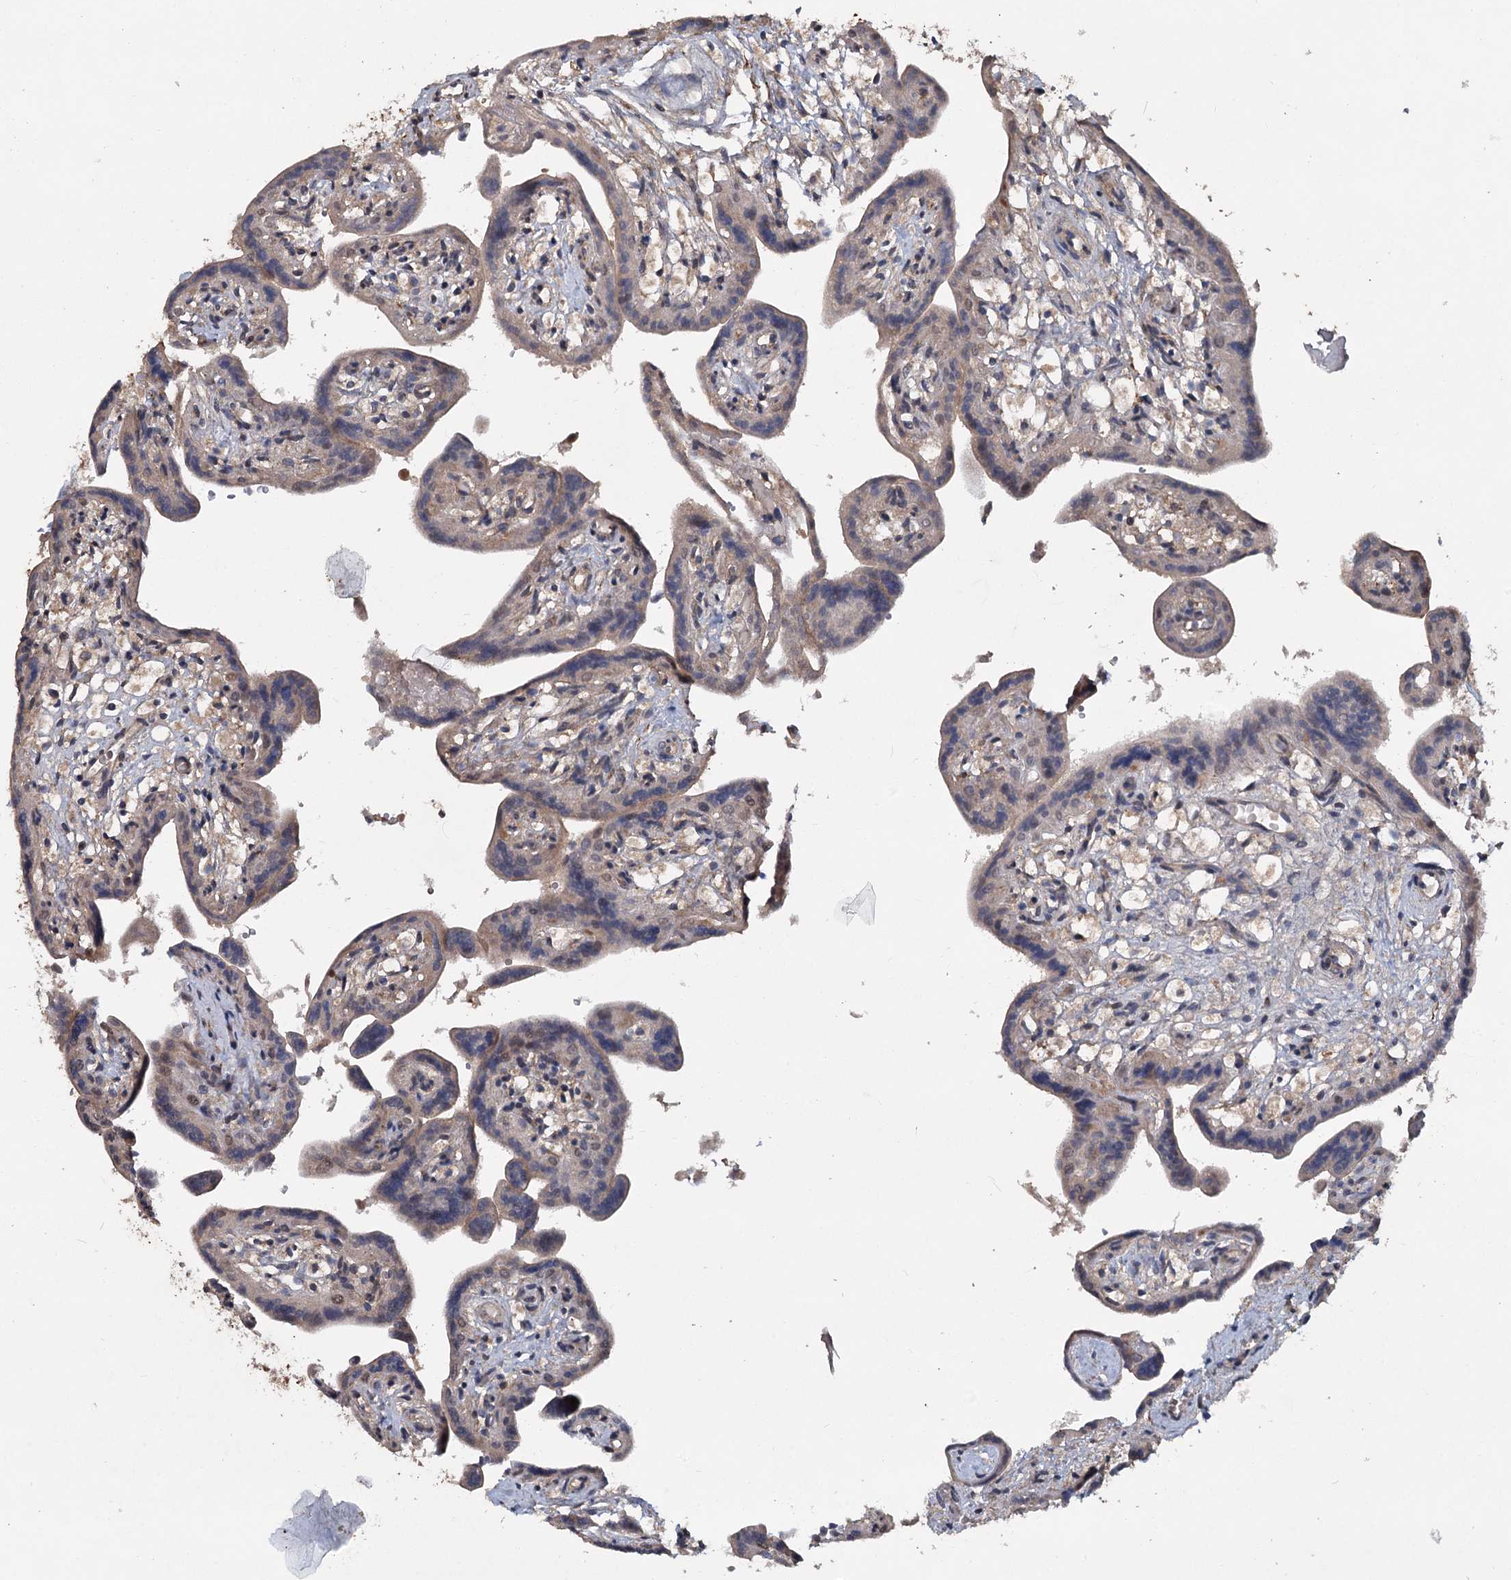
{"staining": {"intensity": "strong", "quantity": "<25%", "location": "nuclear"}, "tissue": "placenta", "cell_type": "Trophoblastic cells", "image_type": "normal", "snomed": [{"axis": "morphology", "description": "Normal tissue, NOS"}, {"axis": "topography", "description": "Placenta"}], "caption": "IHC image of unremarkable placenta stained for a protein (brown), which reveals medium levels of strong nuclear staining in about <25% of trophoblastic cells.", "gene": "MYG1", "patient": {"sex": "female", "age": 37}}